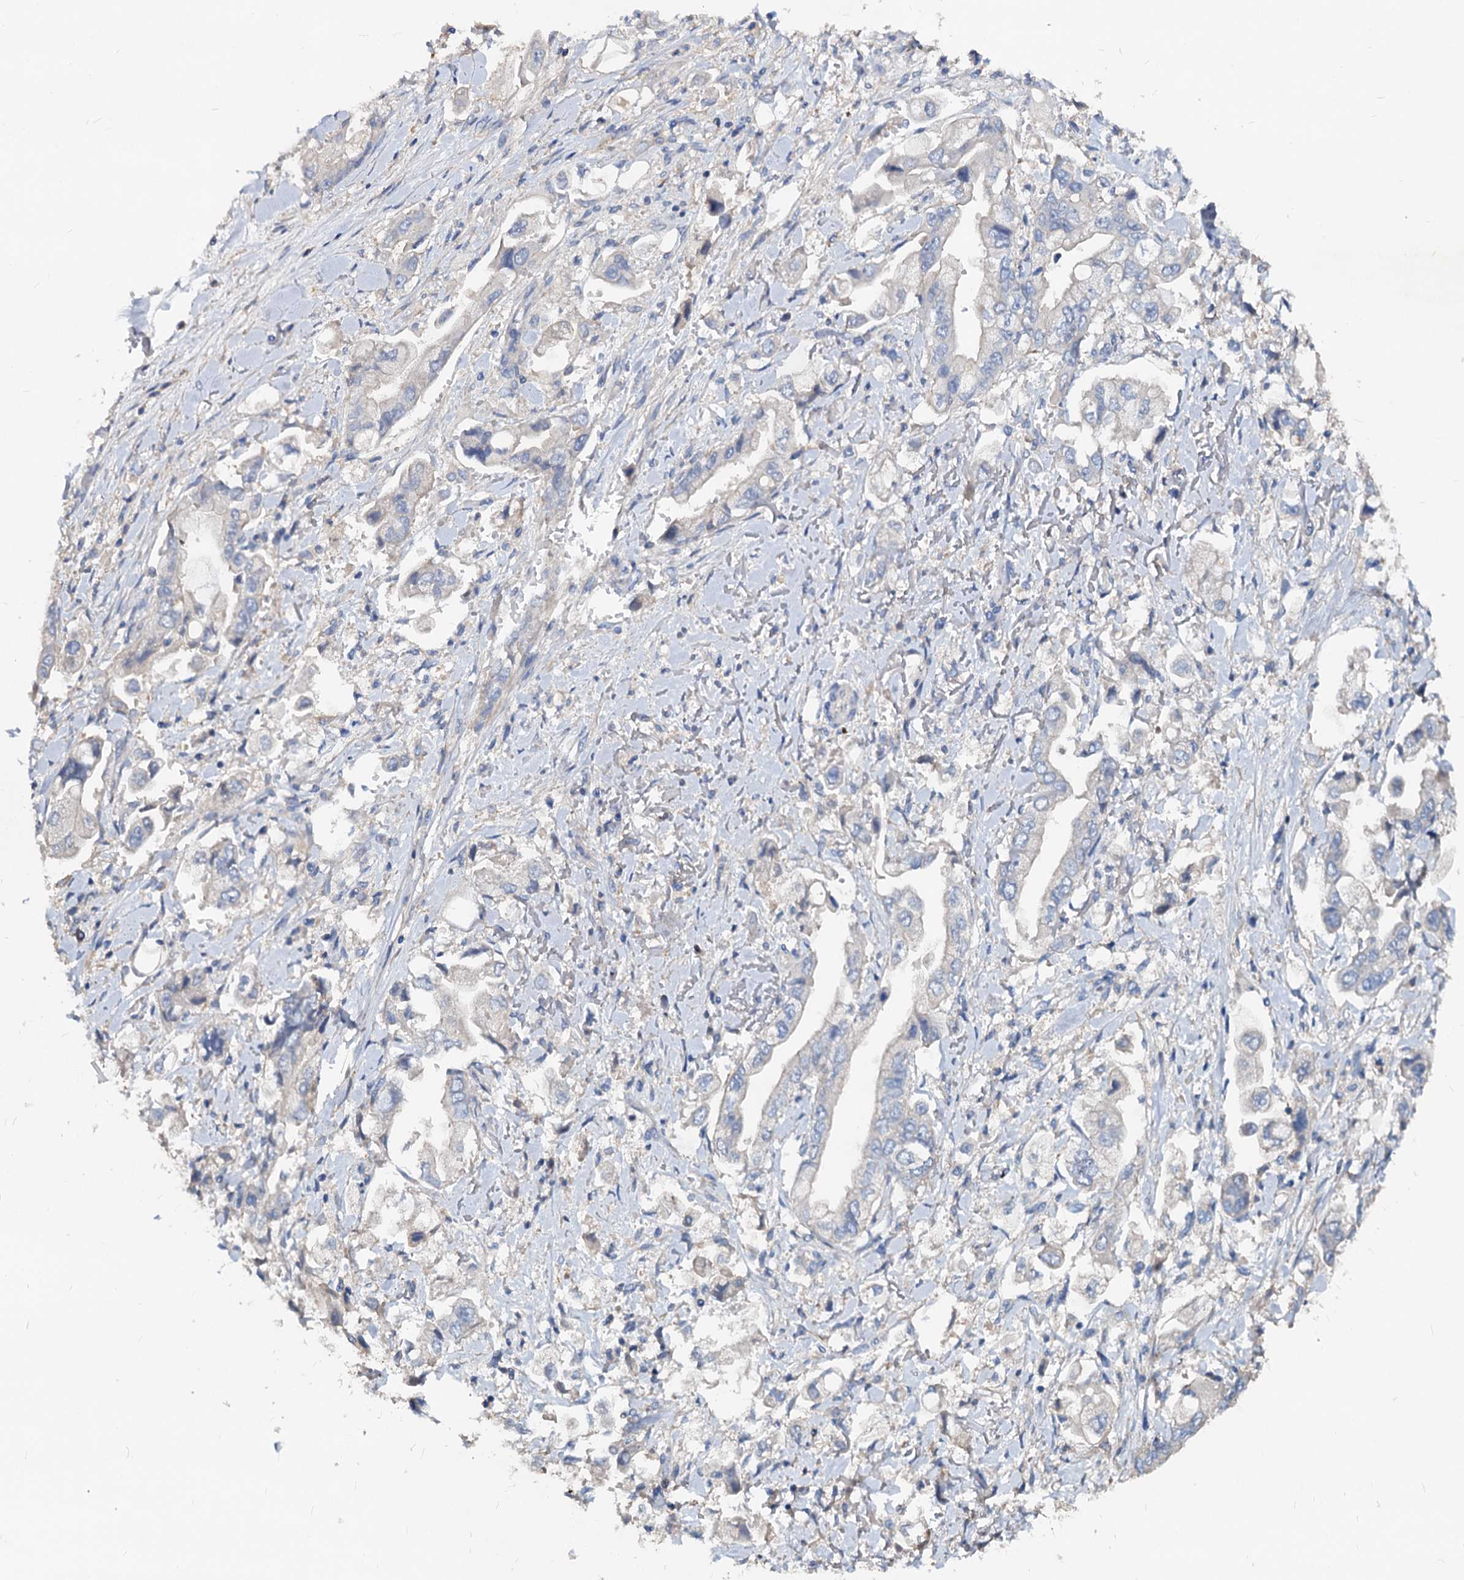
{"staining": {"intensity": "negative", "quantity": "none", "location": "none"}, "tissue": "stomach cancer", "cell_type": "Tumor cells", "image_type": "cancer", "snomed": [{"axis": "morphology", "description": "Adenocarcinoma, NOS"}, {"axis": "topography", "description": "Stomach"}], "caption": "High magnification brightfield microscopy of stomach adenocarcinoma stained with DAB (brown) and counterstained with hematoxylin (blue): tumor cells show no significant expression. (Stains: DAB (3,3'-diaminobenzidine) IHC with hematoxylin counter stain, Microscopy: brightfield microscopy at high magnification).", "gene": "ACY3", "patient": {"sex": "male", "age": 62}}